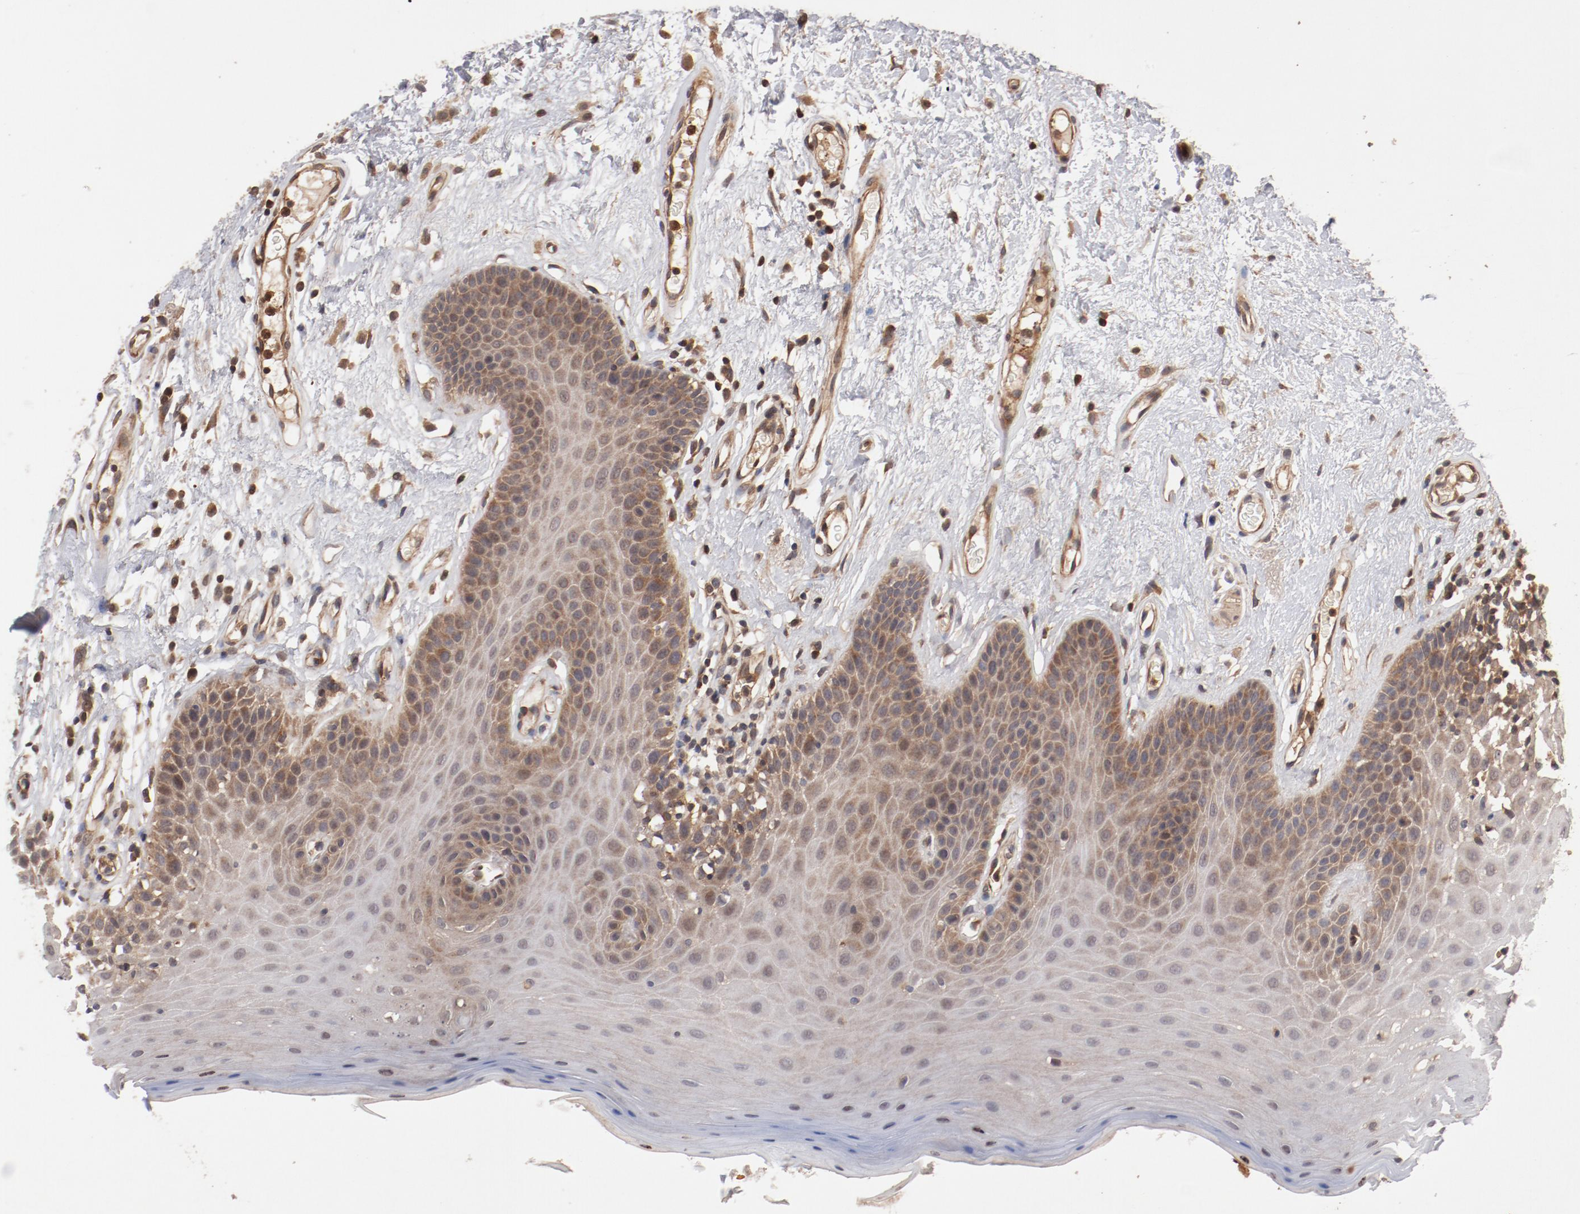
{"staining": {"intensity": "weak", "quantity": ">75%", "location": "cytoplasmic/membranous"}, "tissue": "oral mucosa", "cell_type": "Squamous epithelial cells", "image_type": "normal", "snomed": [{"axis": "morphology", "description": "Normal tissue, NOS"}, {"axis": "morphology", "description": "Squamous cell carcinoma, NOS"}, {"axis": "topography", "description": "Skeletal muscle"}, {"axis": "topography", "description": "Oral tissue"}, {"axis": "topography", "description": "Head-Neck"}], "caption": "Protein expression analysis of unremarkable human oral mucosa reveals weak cytoplasmic/membranous positivity in approximately >75% of squamous epithelial cells. The staining is performed using DAB brown chromogen to label protein expression. The nuclei are counter-stained blue using hematoxylin.", "gene": "GUF1", "patient": {"sex": "male", "age": 71}}